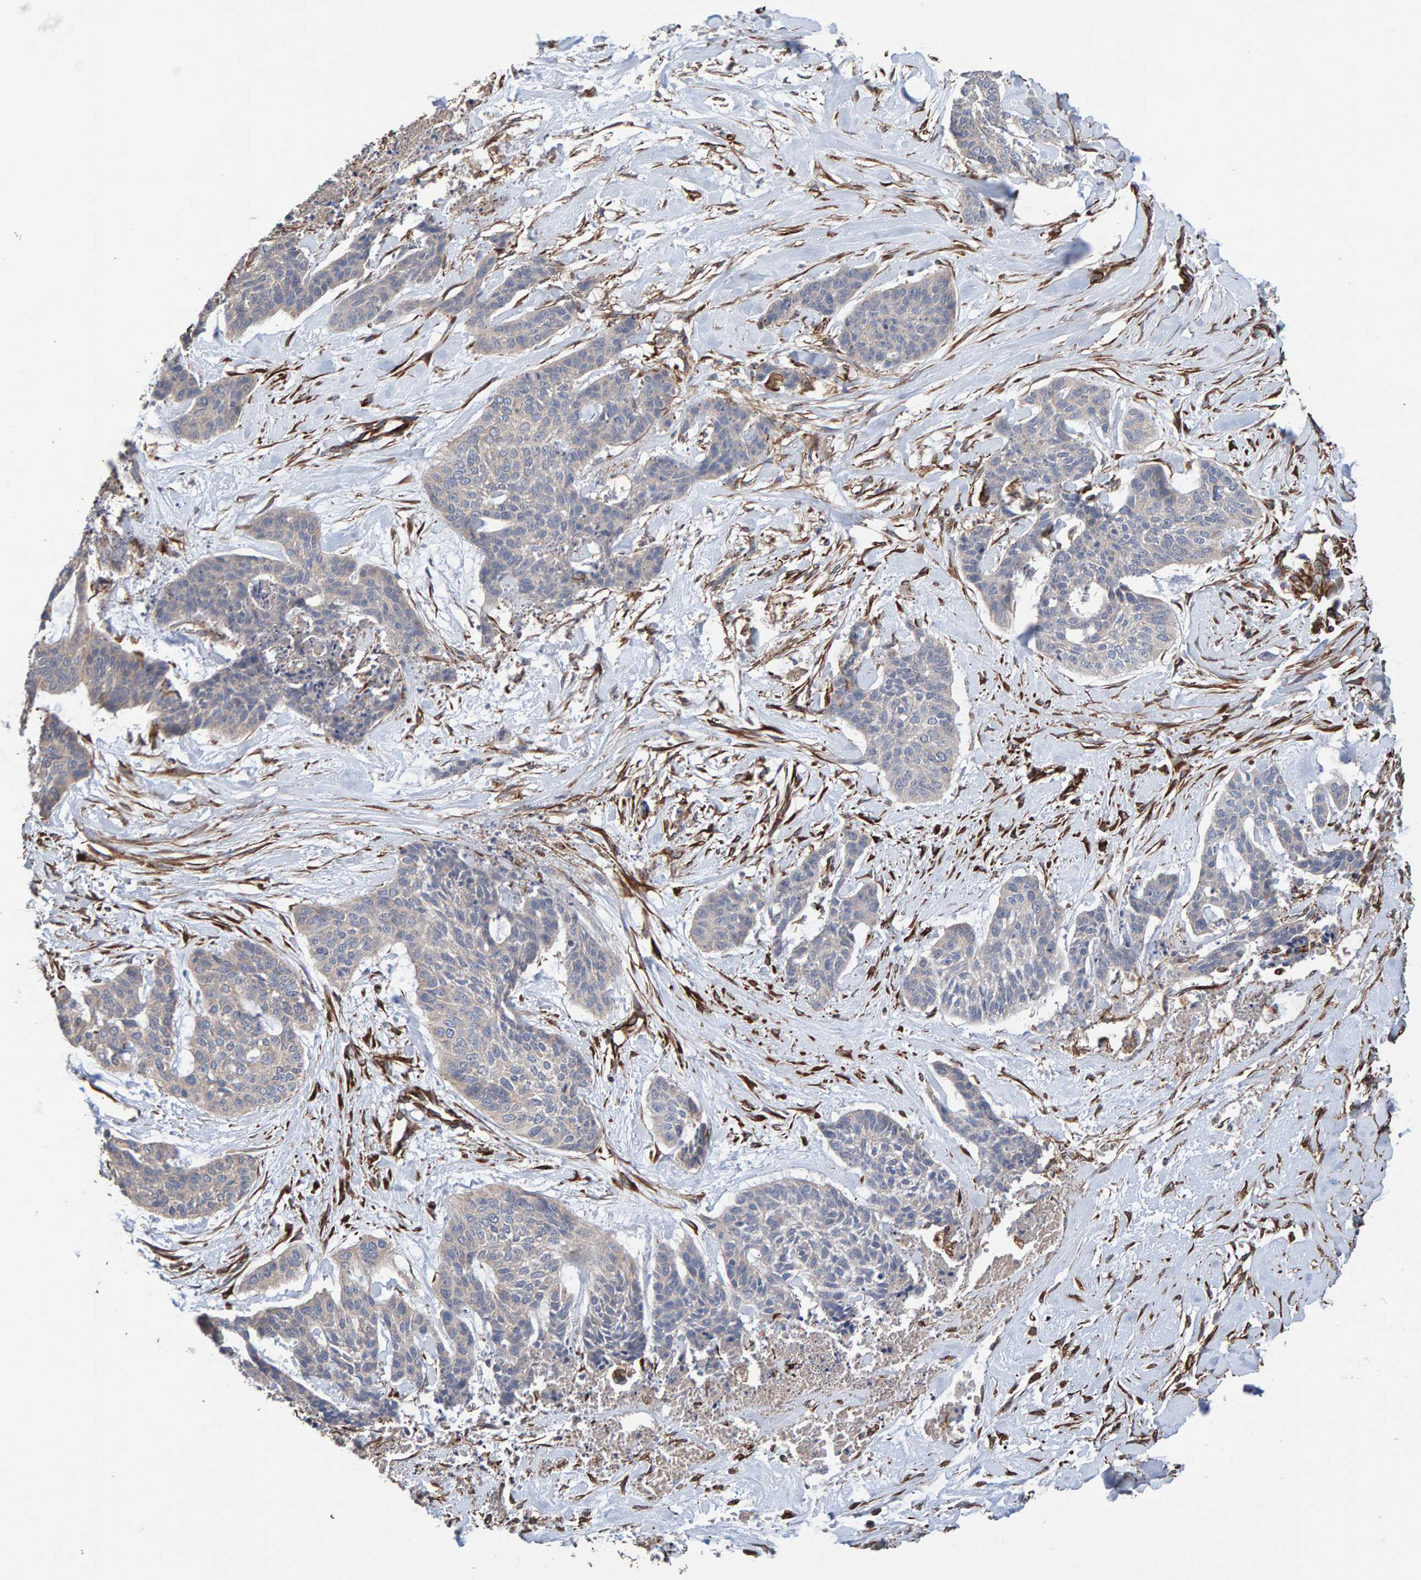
{"staining": {"intensity": "negative", "quantity": "none", "location": "none"}, "tissue": "skin cancer", "cell_type": "Tumor cells", "image_type": "cancer", "snomed": [{"axis": "morphology", "description": "Basal cell carcinoma"}, {"axis": "topography", "description": "Skin"}], "caption": "Photomicrograph shows no significant protein staining in tumor cells of basal cell carcinoma (skin).", "gene": "ZNF347", "patient": {"sex": "female", "age": 64}}